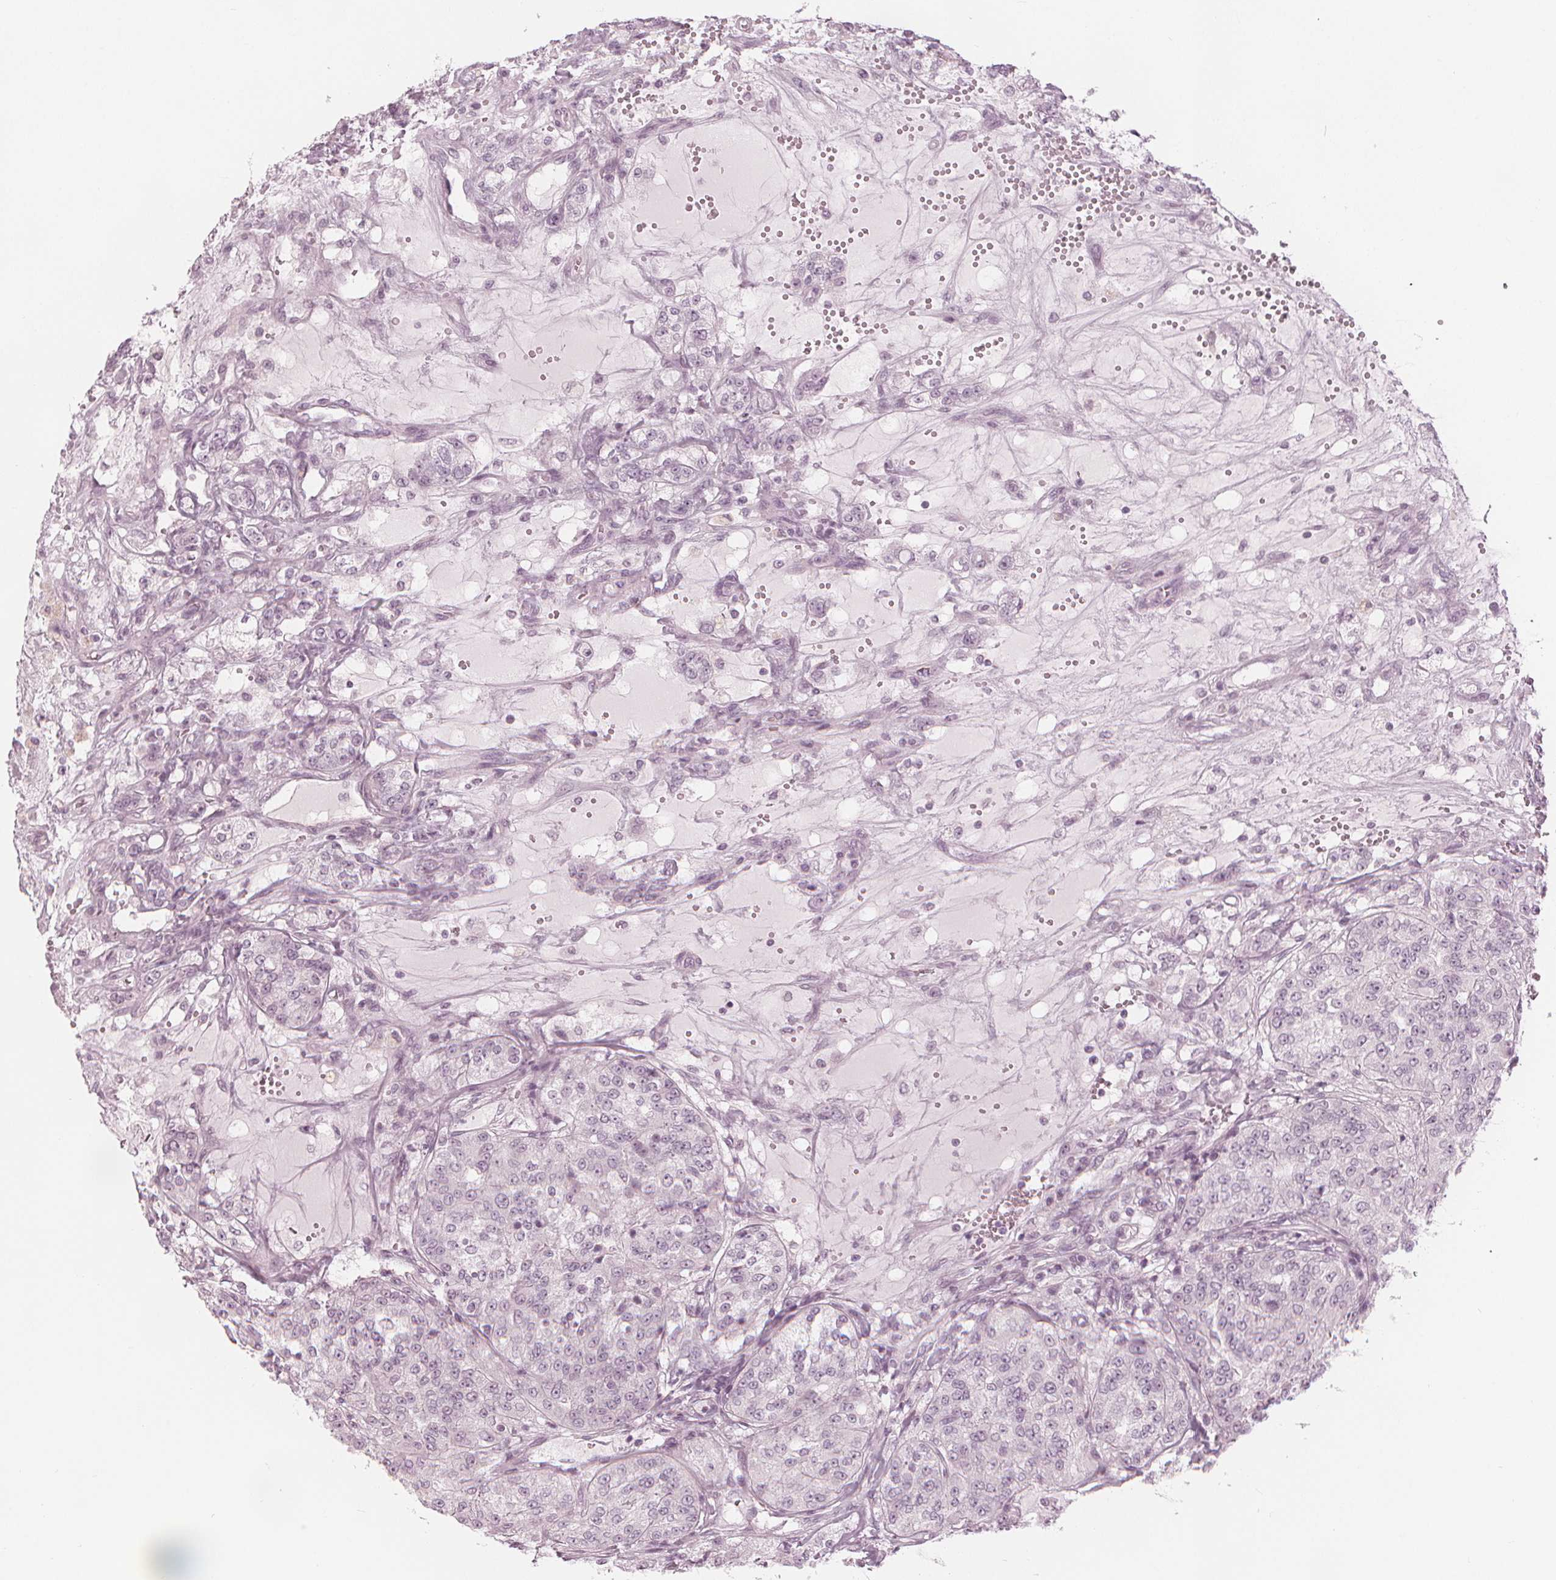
{"staining": {"intensity": "negative", "quantity": "none", "location": "none"}, "tissue": "renal cancer", "cell_type": "Tumor cells", "image_type": "cancer", "snomed": [{"axis": "morphology", "description": "Adenocarcinoma, NOS"}, {"axis": "topography", "description": "Kidney"}], "caption": "IHC histopathology image of human renal adenocarcinoma stained for a protein (brown), which demonstrates no staining in tumor cells. (Brightfield microscopy of DAB (3,3'-diaminobenzidine) immunohistochemistry (IHC) at high magnification).", "gene": "PAEP", "patient": {"sex": "female", "age": 63}}